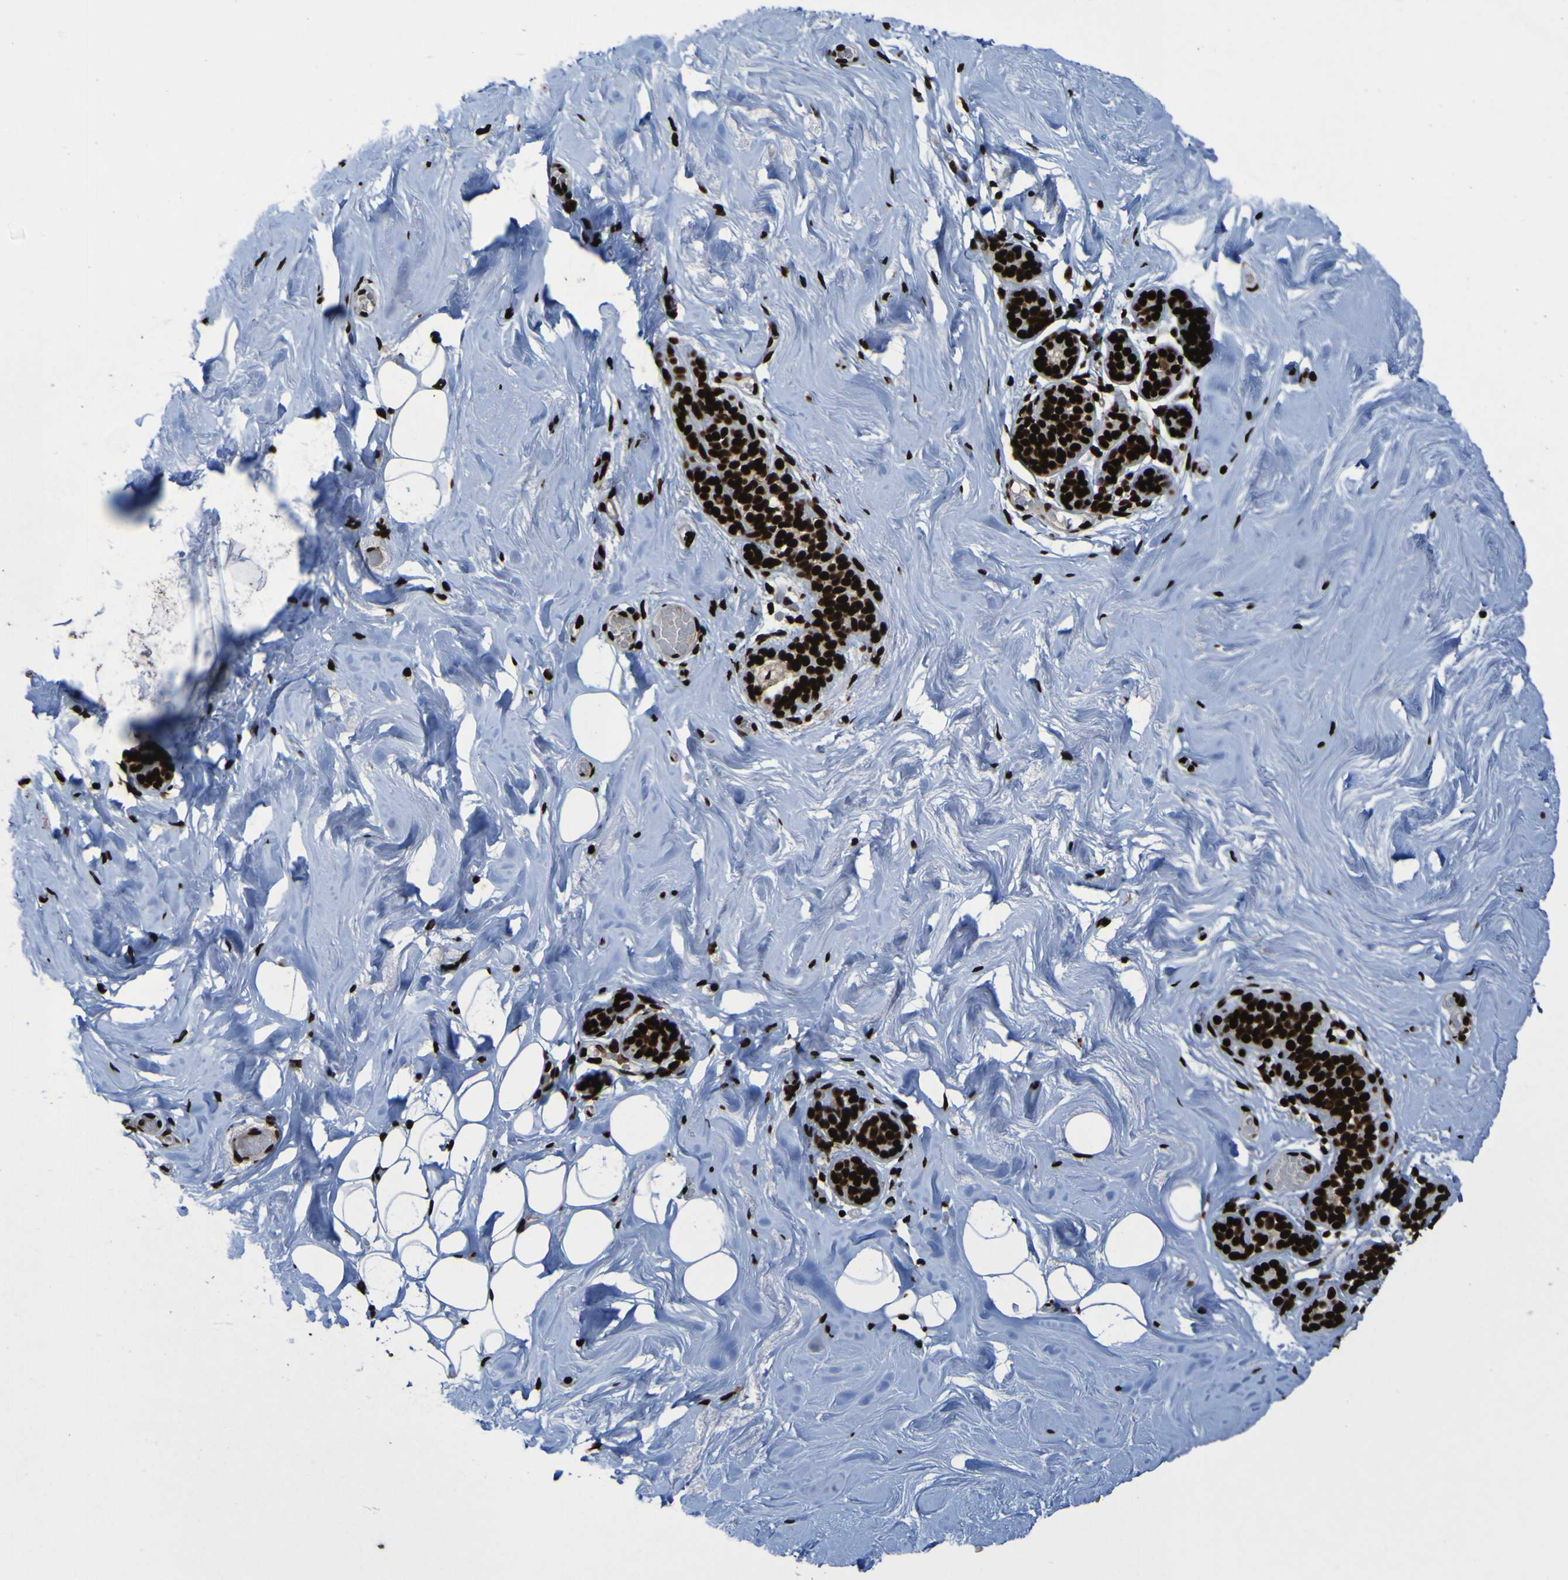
{"staining": {"intensity": "strong", "quantity": ">75%", "location": "nuclear"}, "tissue": "breast", "cell_type": "Adipocytes", "image_type": "normal", "snomed": [{"axis": "morphology", "description": "Normal tissue, NOS"}, {"axis": "topography", "description": "Breast"}], "caption": "DAB immunohistochemical staining of normal human breast exhibits strong nuclear protein staining in about >75% of adipocytes. (Stains: DAB (3,3'-diaminobenzidine) in brown, nuclei in blue, Microscopy: brightfield microscopy at high magnification).", "gene": "NPM1", "patient": {"sex": "female", "age": 75}}